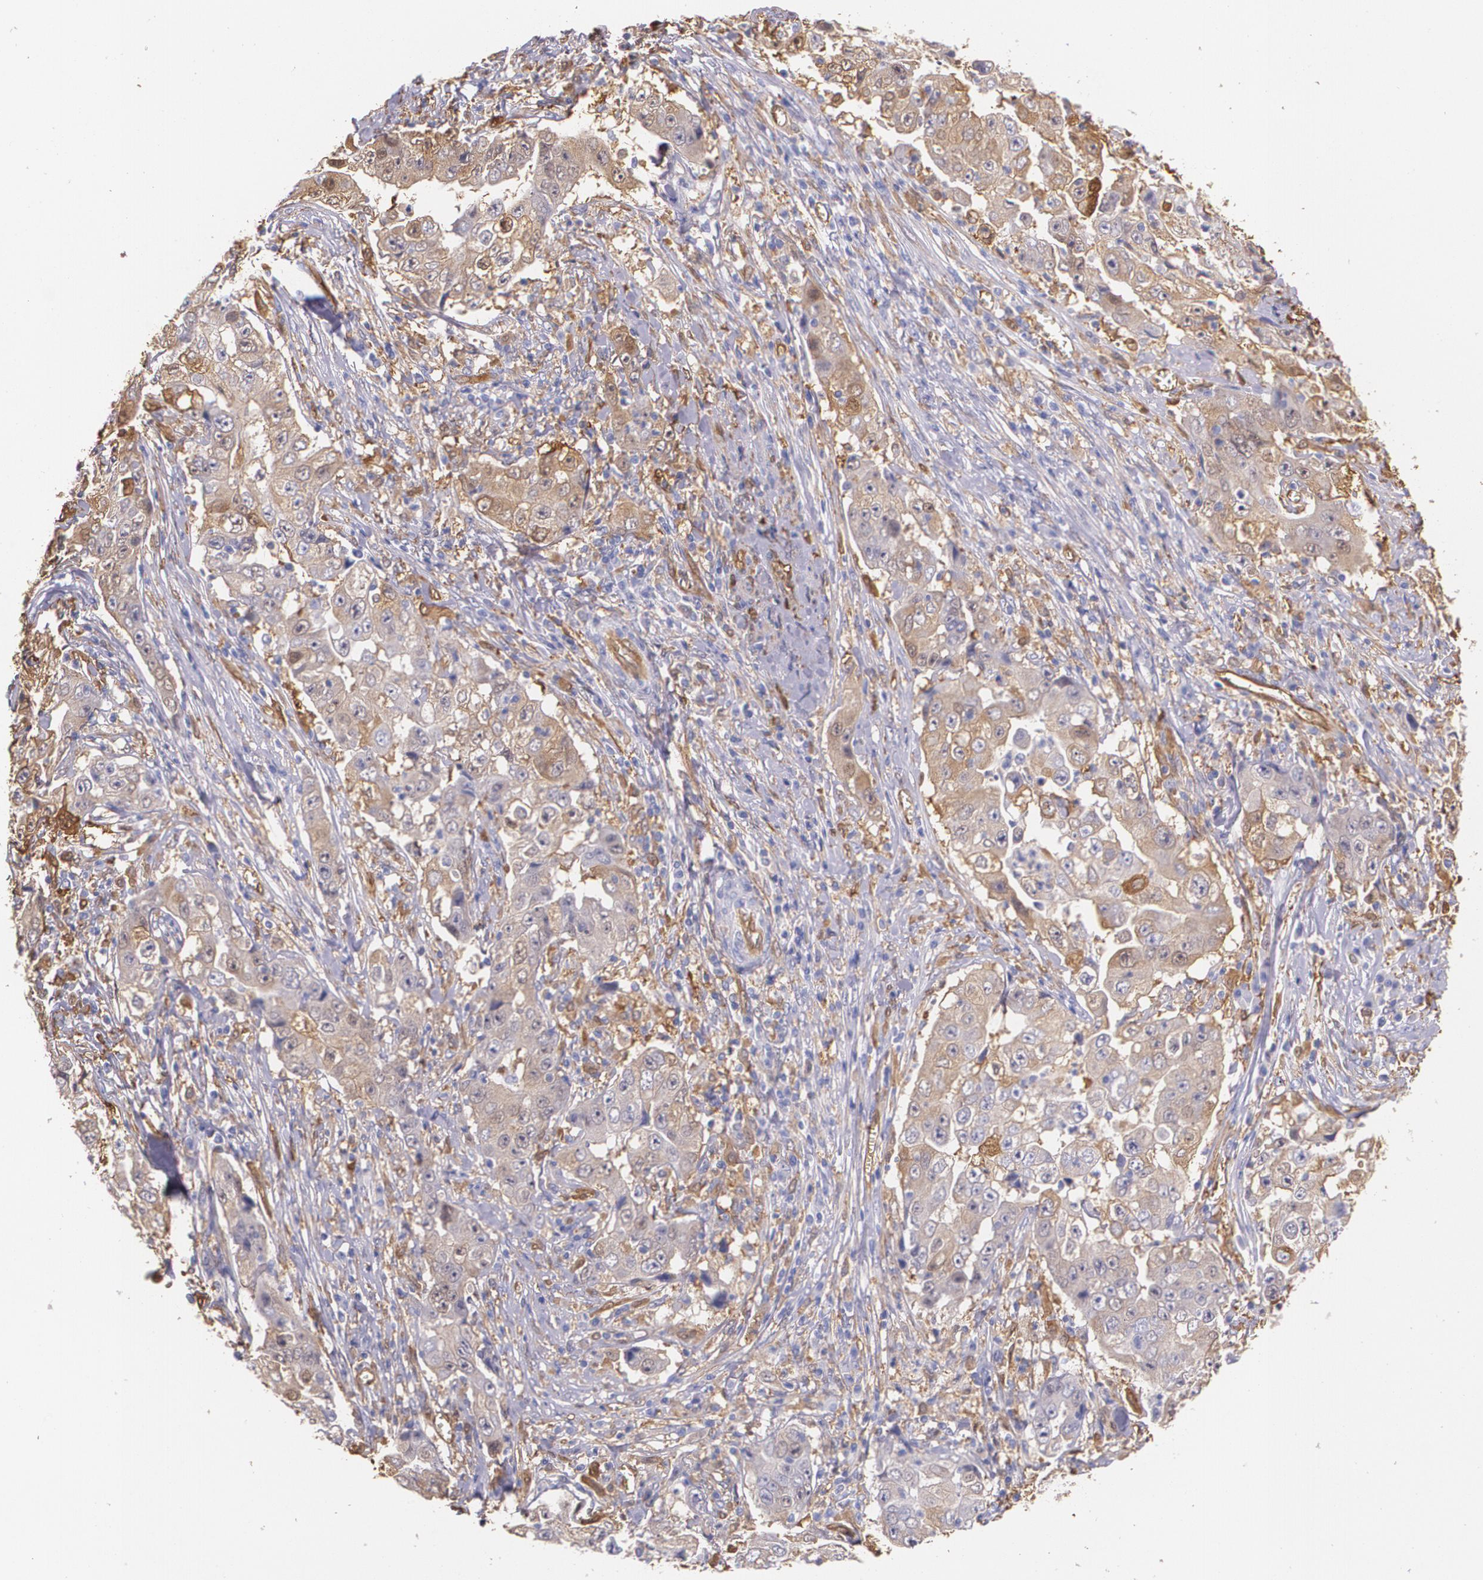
{"staining": {"intensity": "weak", "quantity": "25%-75%", "location": "cytoplasmic/membranous"}, "tissue": "lung cancer", "cell_type": "Tumor cells", "image_type": "cancer", "snomed": [{"axis": "morphology", "description": "Squamous cell carcinoma, NOS"}, {"axis": "topography", "description": "Lung"}], "caption": "Lung squamous cell carcinoma stained with DAB (3,3'-diaminobenzidine) immunohistochemistry (IHC) displays low levels of weak cytoplasmic/membranous positivity in approximately 25%-75% of tumor cells.", "gene": "MMP2", "patient": {"sex": "male", "age": 64}}